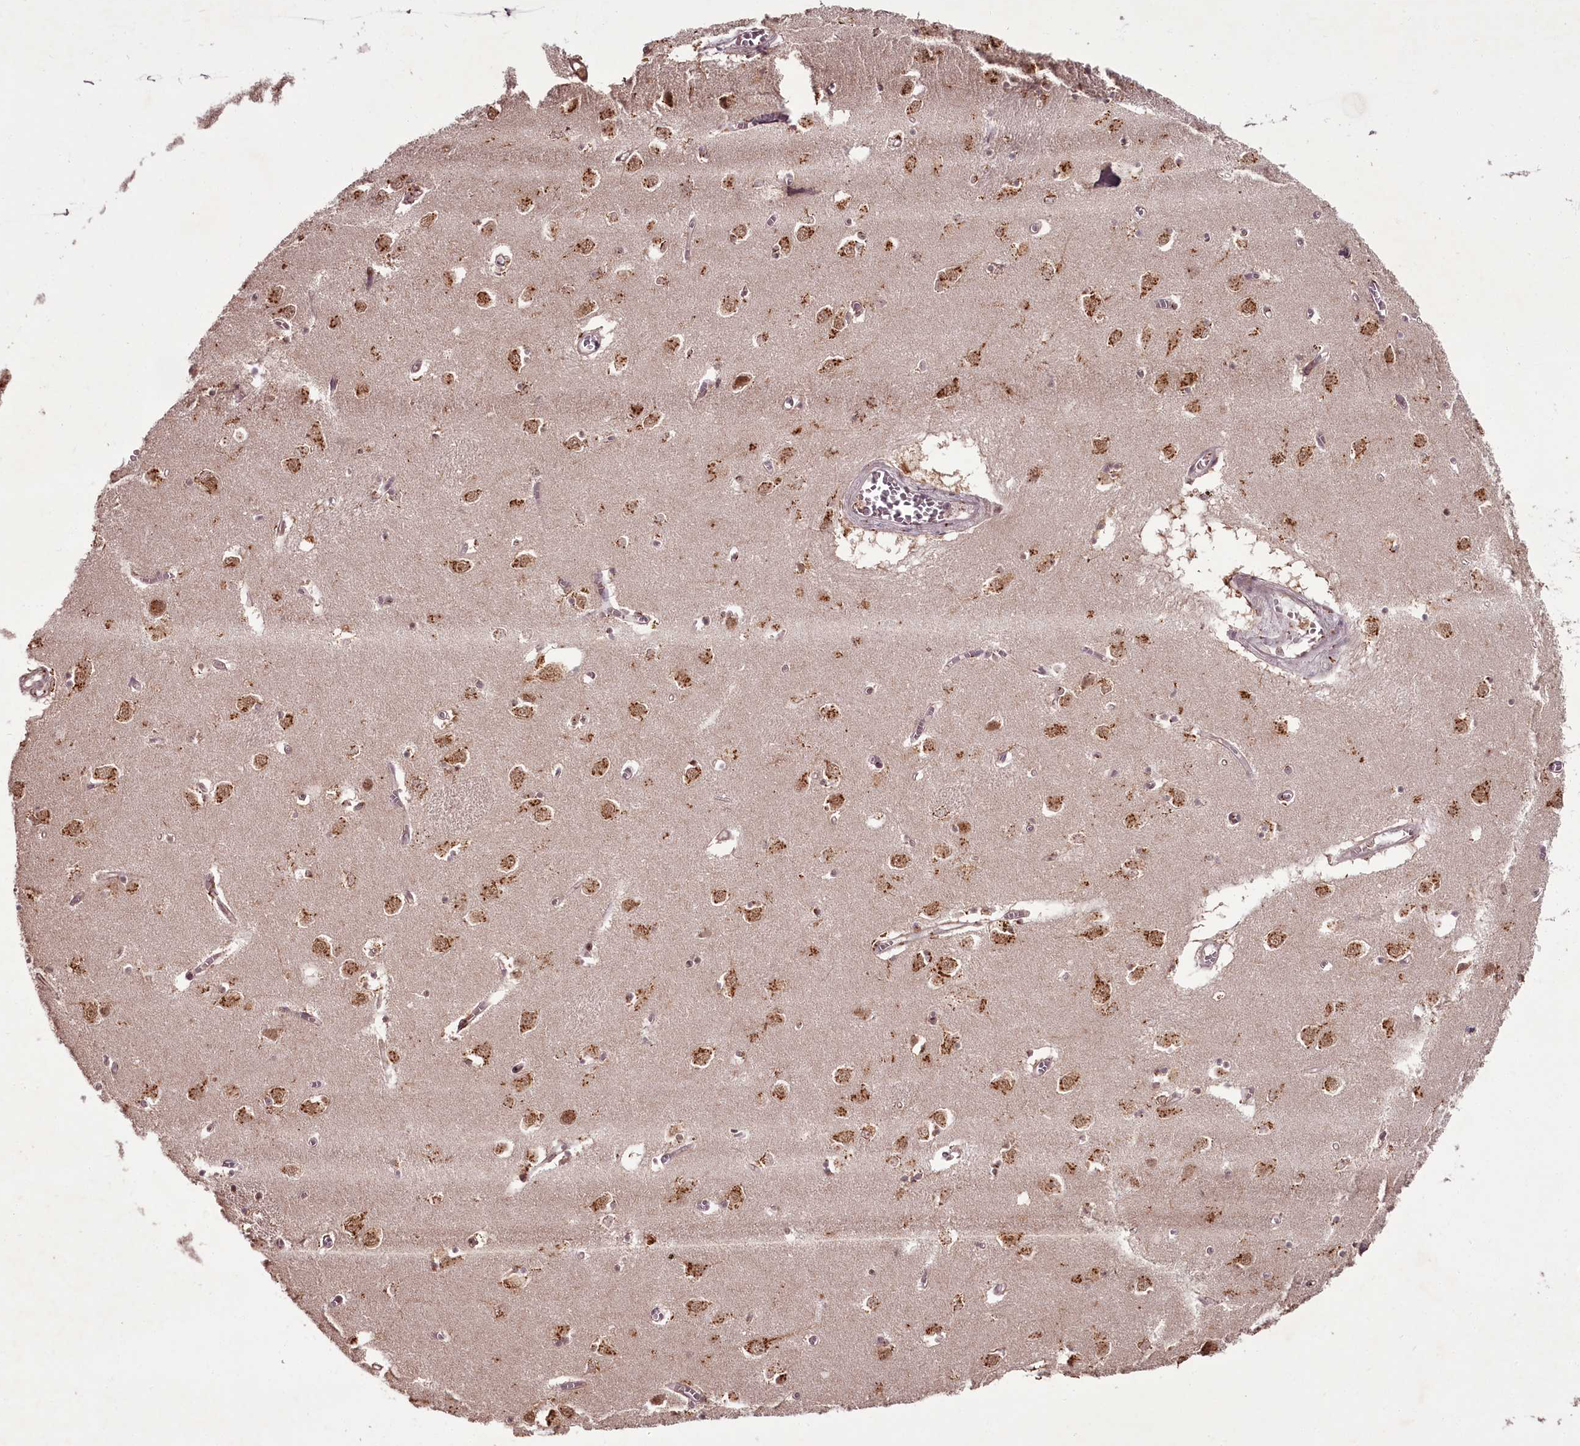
{"staining": {"intensity": "moderate", "quantity": ">75%", "location": "cytoplasmic/membranous,nuclear"}, "tissue": "caudate", "cell_type": "Glial cells", "image_type": "normal", "snomed": [{"axis": "morphology", "description": "Normal tissue, NOS"}, {"axis": "topography", "description": "Lateral ventricle wall"}], "caption": "Brown immunohistochemical staining in unremarkable caudate shows moderate cytoplasmic/membranous,nuclear staining in approximately >75% of glial cells.", "gene": "CEP83", "patient": {"sex": "male", "age": 70}}